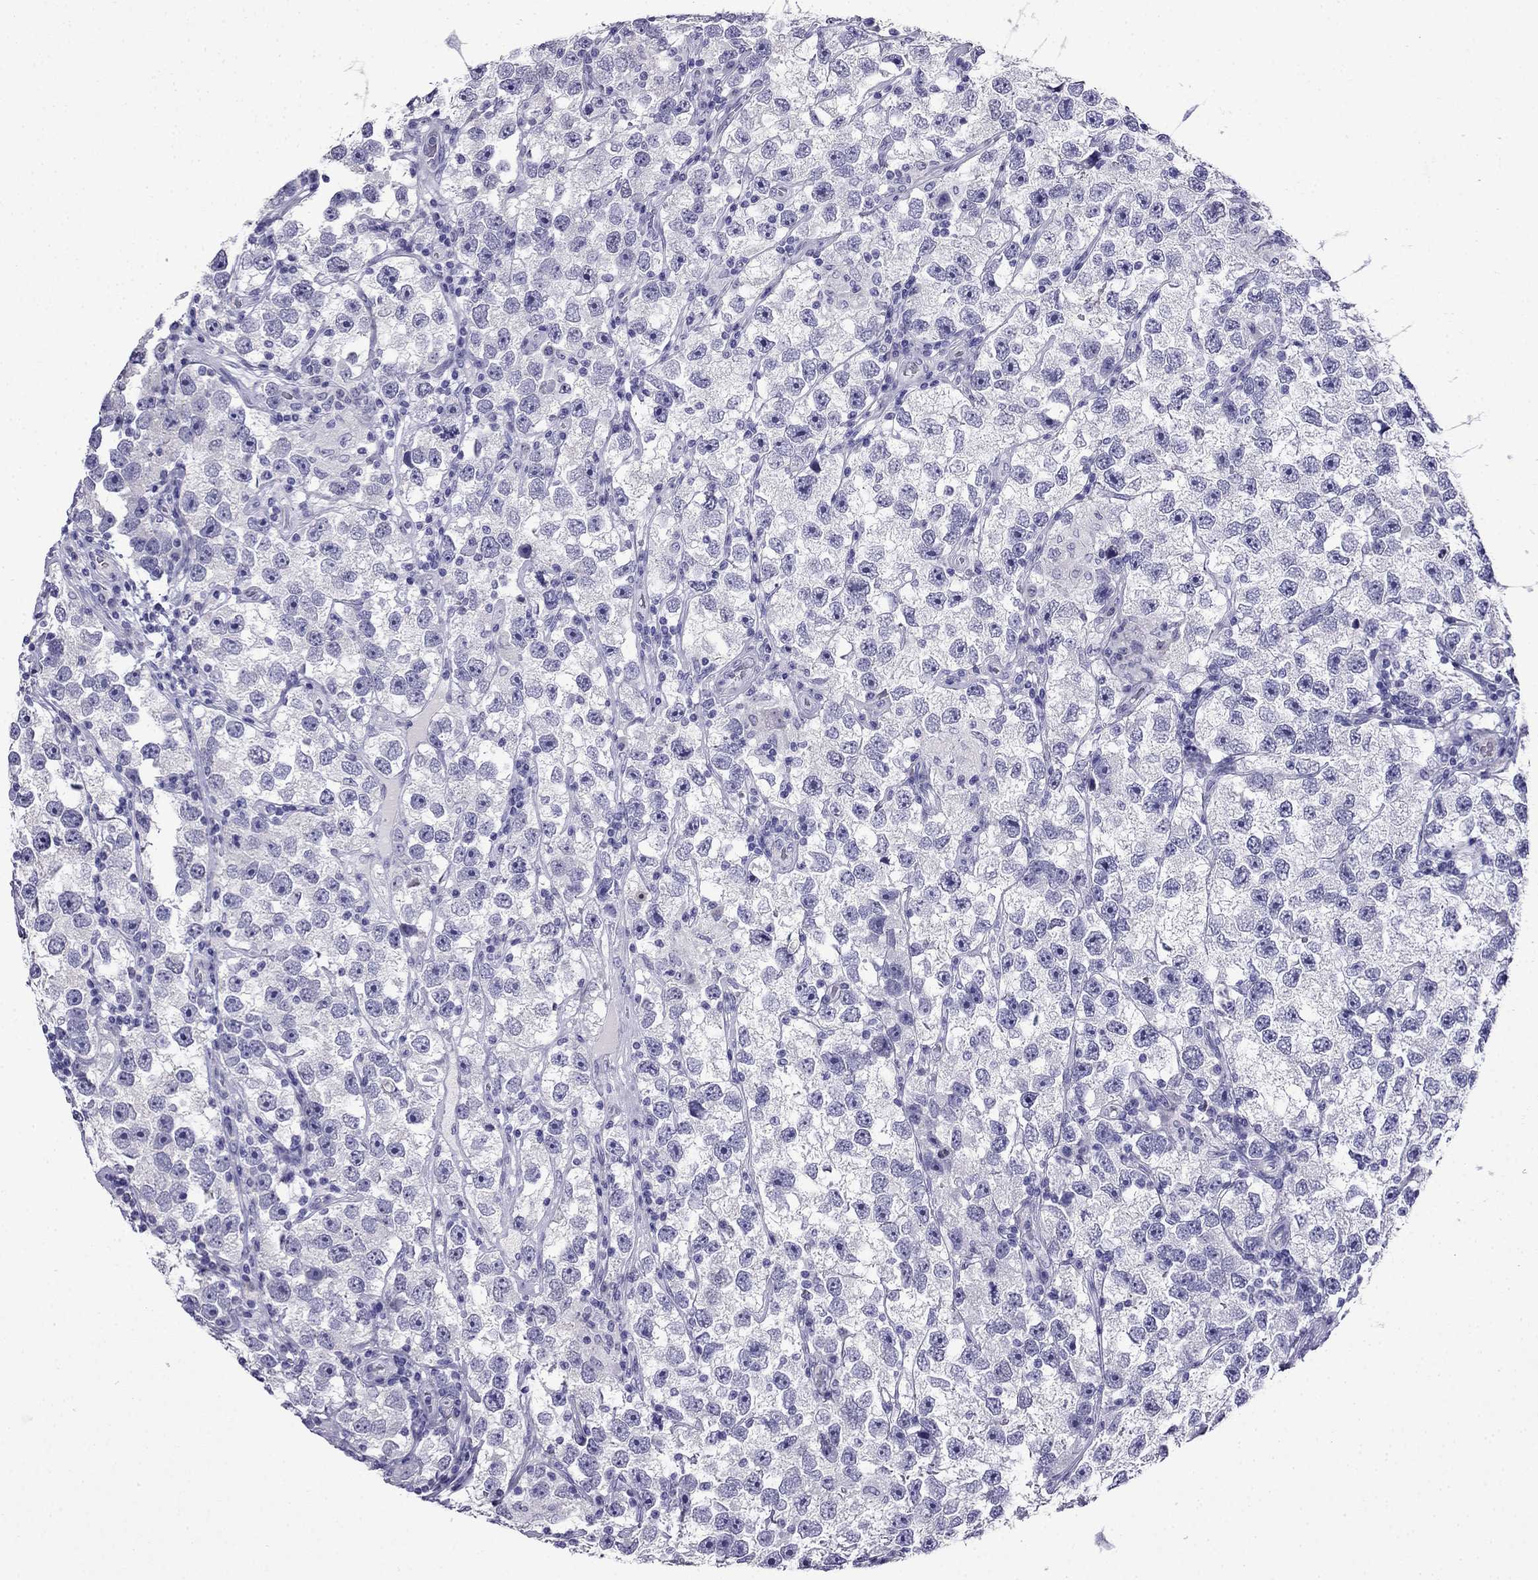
{"staining": {"intensity": "negative", "quantity": "none", "location": "none"}, "tissue": "testis cancer", "cell_type": "Tumor cells", "image_type": "cancer", "snomed": [{"axis": "morphology", "description": "Seminoma, NOS"}, {"axis": "topography", "description": "Testis"}], "caption": "This is an IHC photomicrograph of seminoma (testis). There is no staining in tumor cells.", "gene": "CDHR4", "patient": {"sex": "male", "age": 26}}